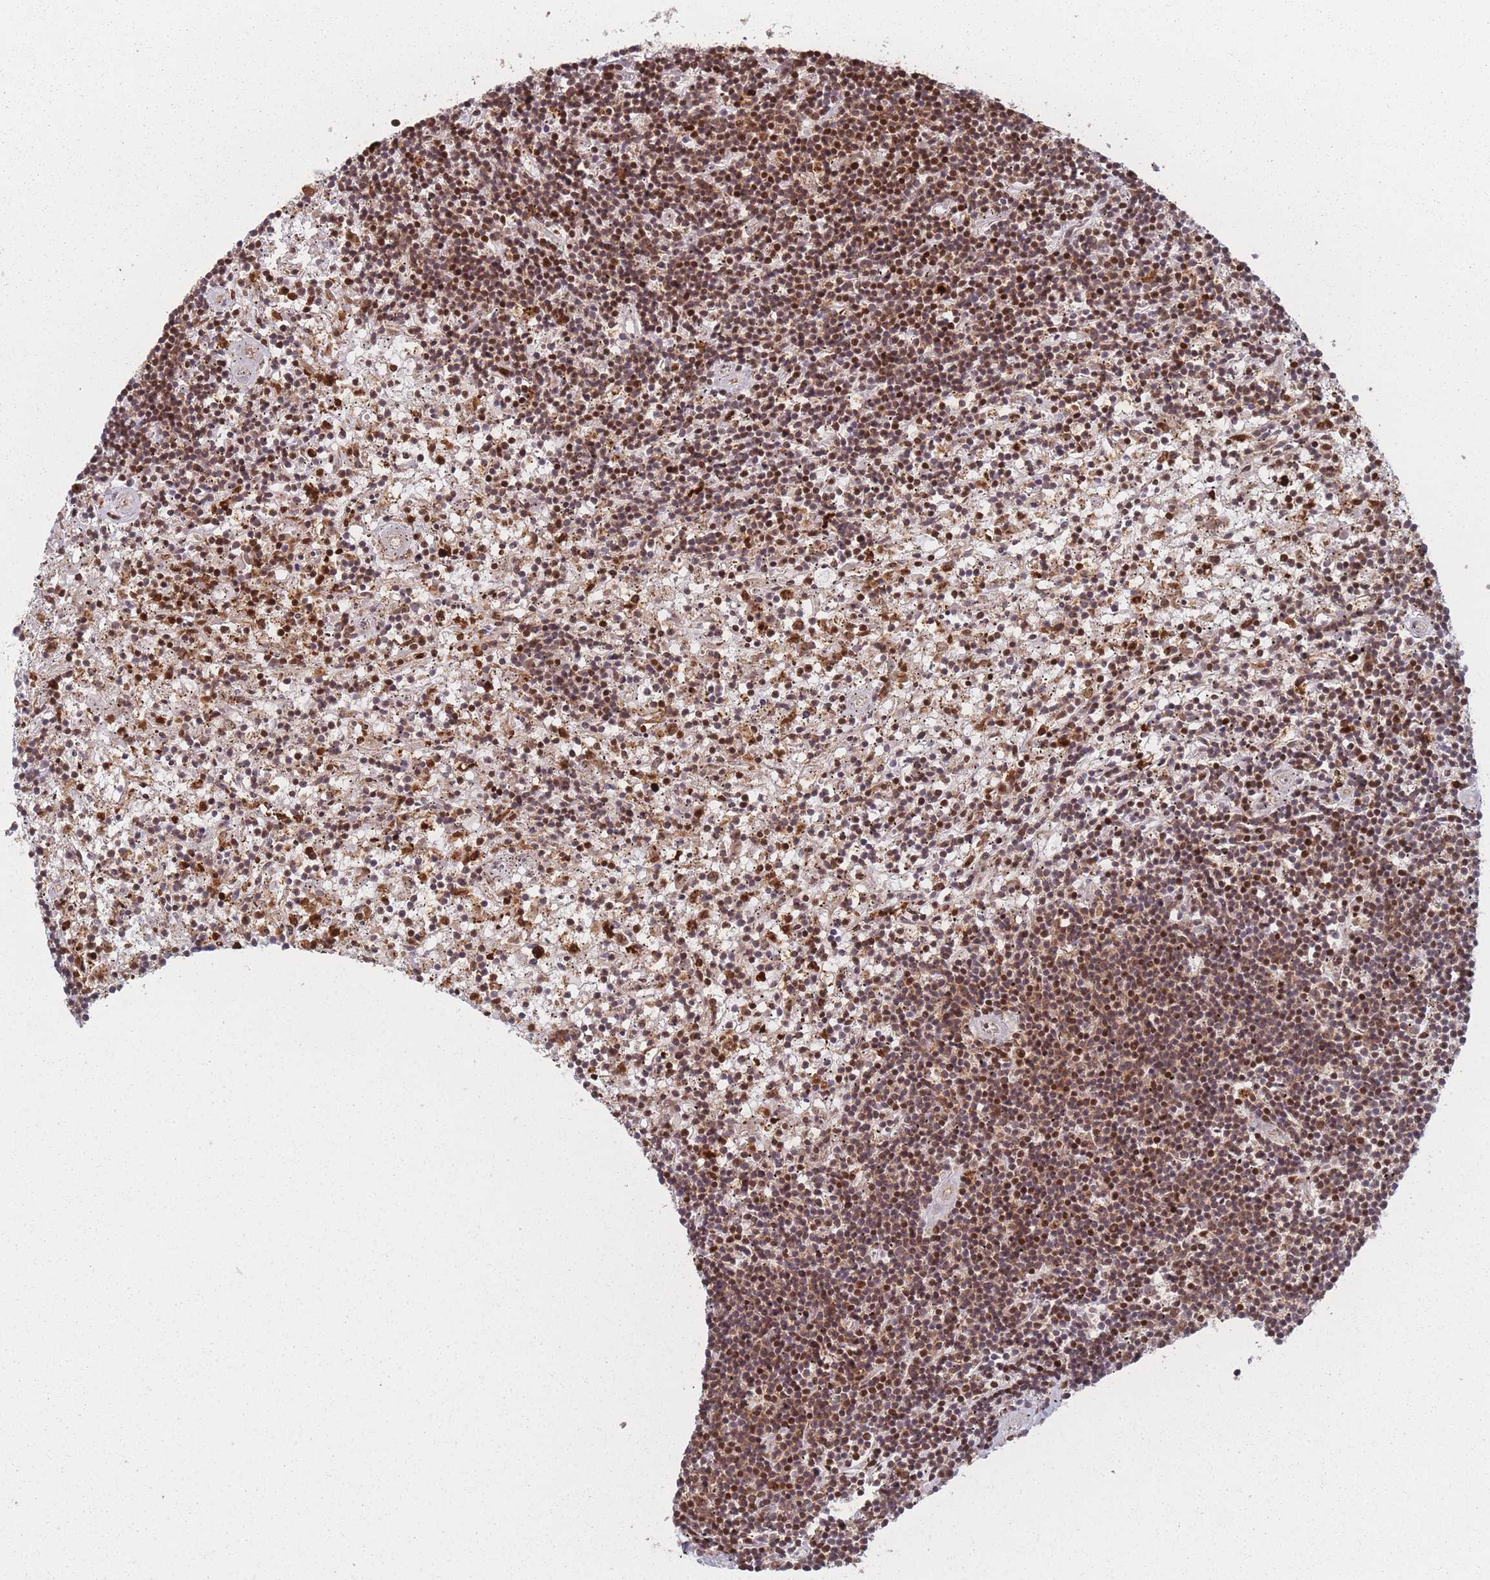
{"staining": {"intensity": "moderate", "quantity": ">75%", "location": "cytoplasmic/membranous,nuclear"}, "tissue": "lymphoma", "cell_type": "Tumor cells", "image_type": "cancer", "snomed": [{"axis": "morphology", "description": "Malignant lymphoma, non-Hodgkin's type, Low grade"}, {"axis": "topography", "description": "Spleen"}], "caption": "Immunohistochemical staining of low-grade malignant lymphoma, non-Hodgkin's type shows moderate cytoplasmic/membranous and nuclear protein expression in approximately >75% of tumor cells.", "gene": "WDR55", "patient": {"sex": "male", "age": 76}}